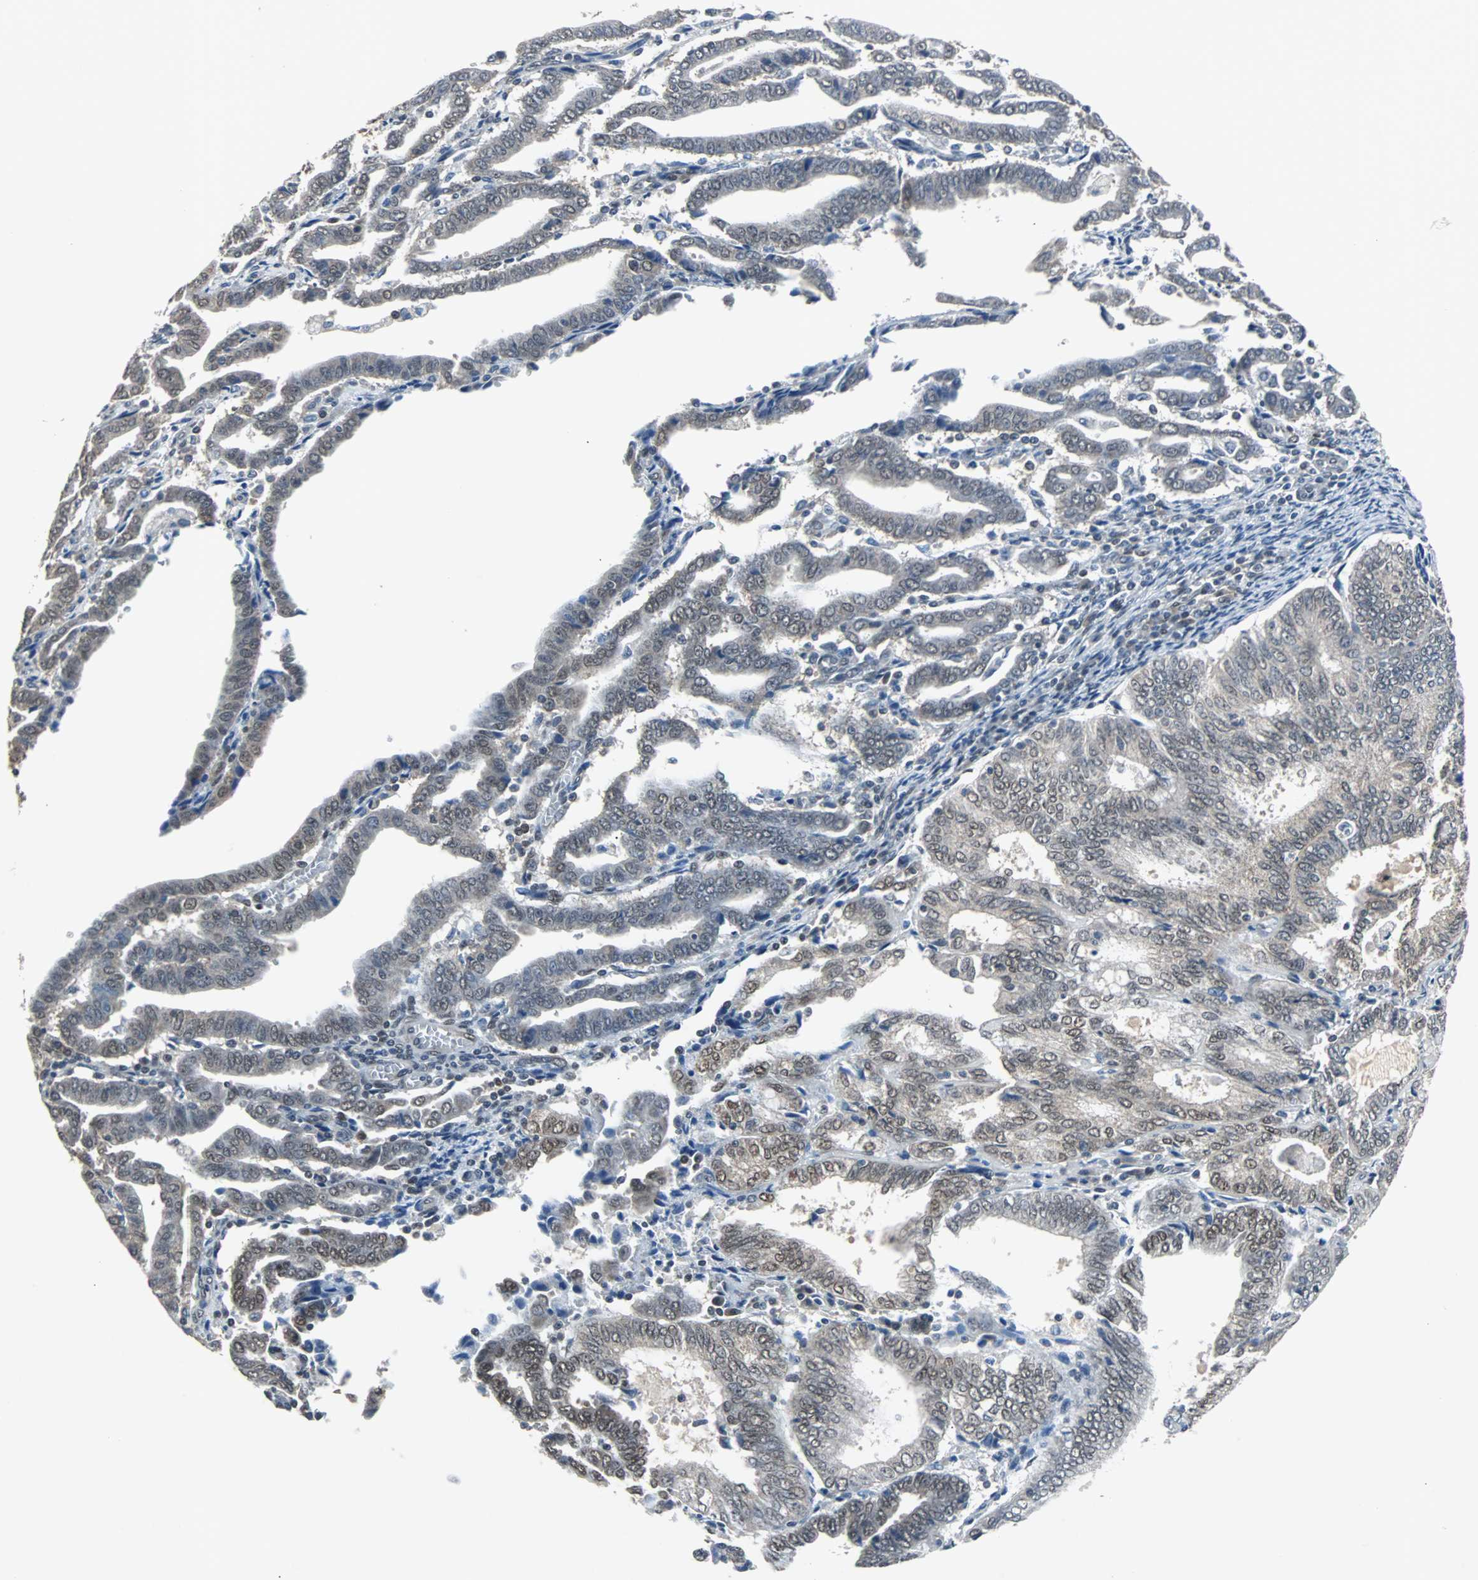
{"staining": {"intensity": "moderate", "quantity": ">75%", "location": "nuclear"}, "tissue": "endometrial cancer", "cell_type": "Tumor cells", "image_type": "cancer", "snomed": [{"axis": "morphology", "description": "Adenocarcinoma, NOS"}, {"axis": "topography", "description": "Uterus"}], "caption": "Immunohistochemical staining of endometrial cancer (adenocarcinoma) displays moderate nuclear protein positivity in approximately >75% of tumor cells.", "gene": "ZHX2", "patient": {"sex": "female", "age": 83}}